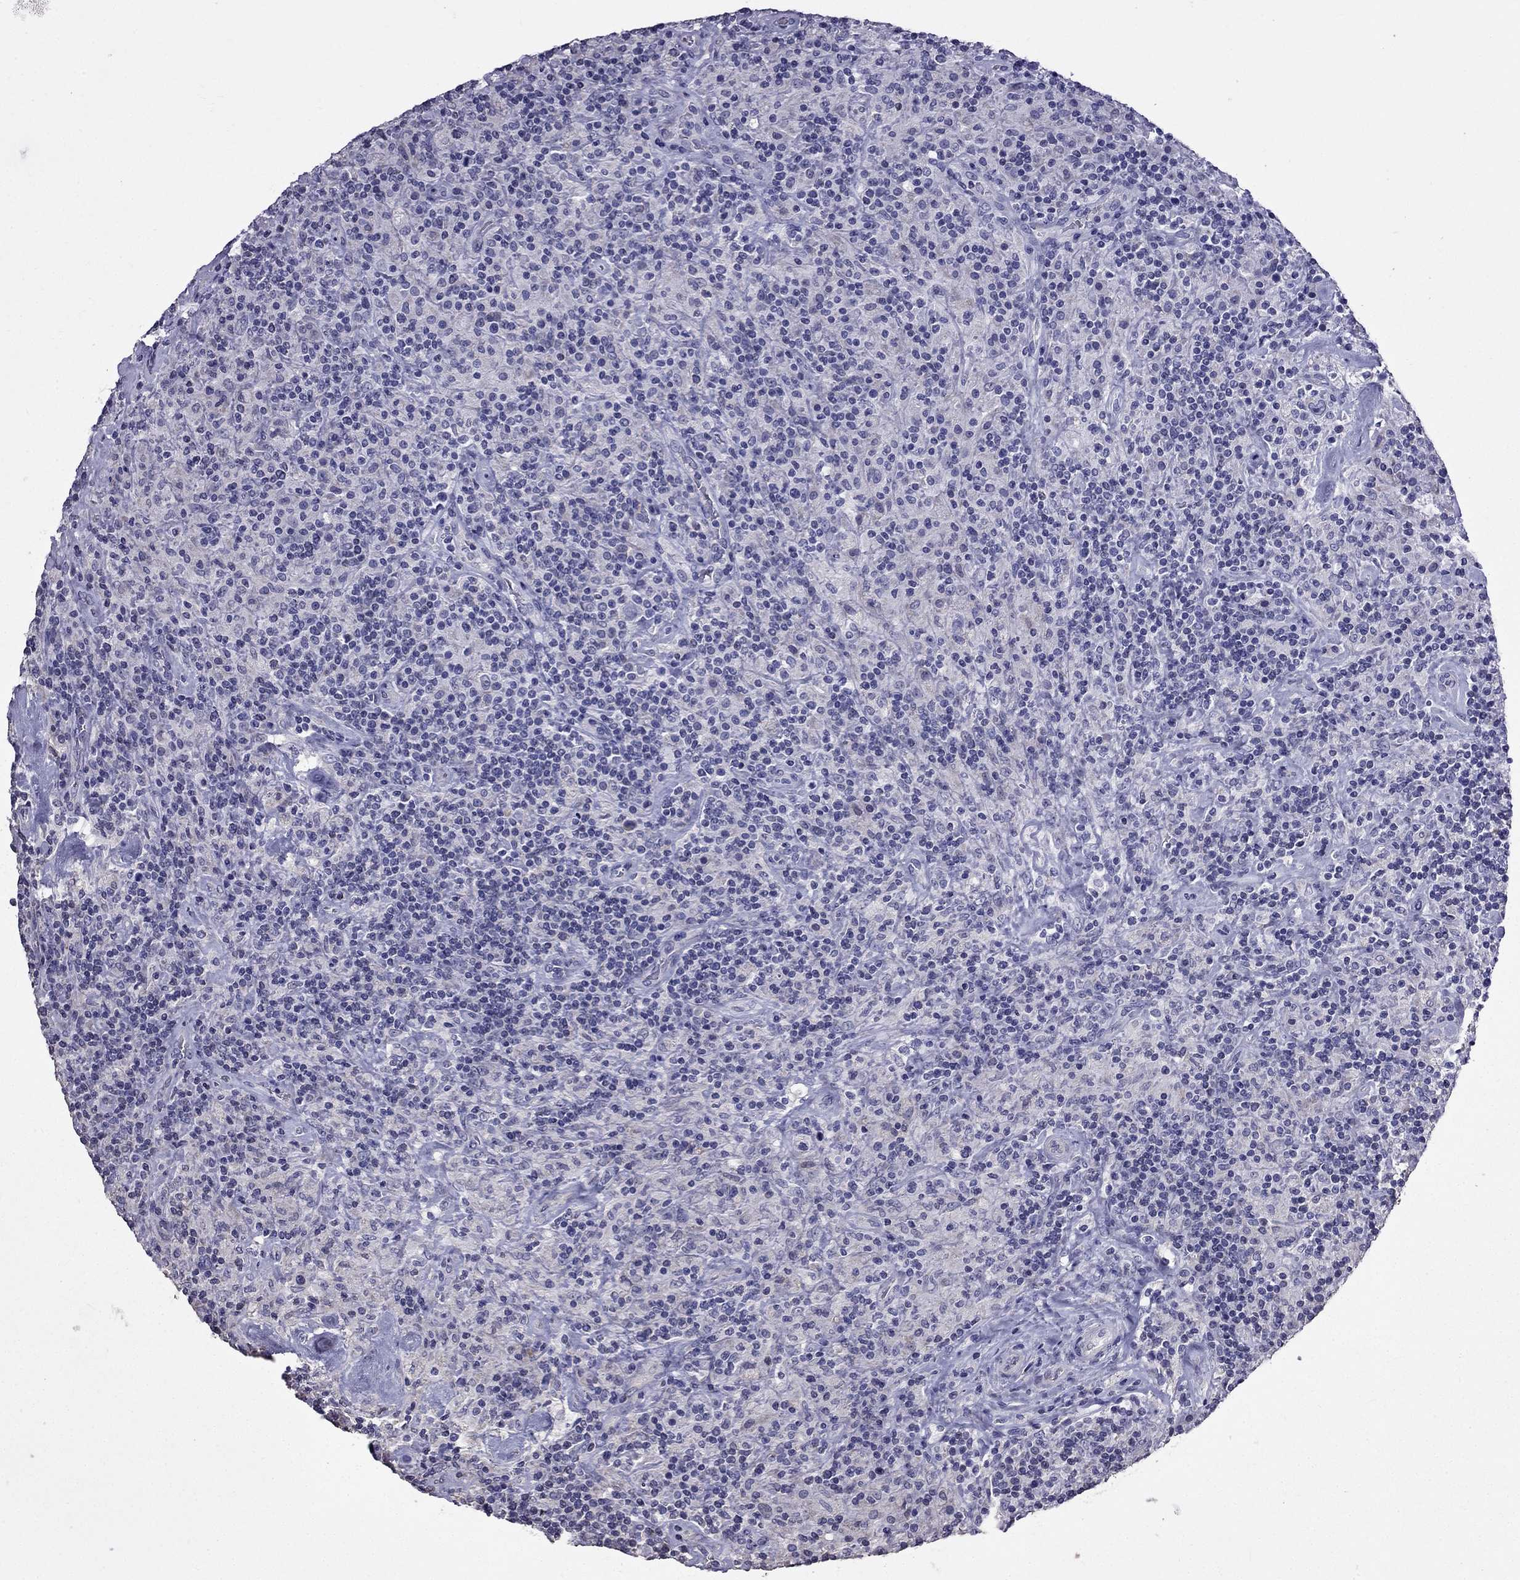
{"staining": {"intensity": "negative", "quantity": "none", "location": "none"}, "tissue": "lymphoma", "cell_type": "Tumor cells", "image_type": "cancer", "snomed": [{"axis": "morphology", "description": "Hodgkin's disease, NOS"}, {"axis": "topography", "description": "Lymph node"}], "caption": "This is a image of immunohistochemistry staining of lymphoma, which shows no expression in tumor cells. Nuclei are stained in blue.", "gene": "AK5", "patient": {"sex": "male", "age": 70}}